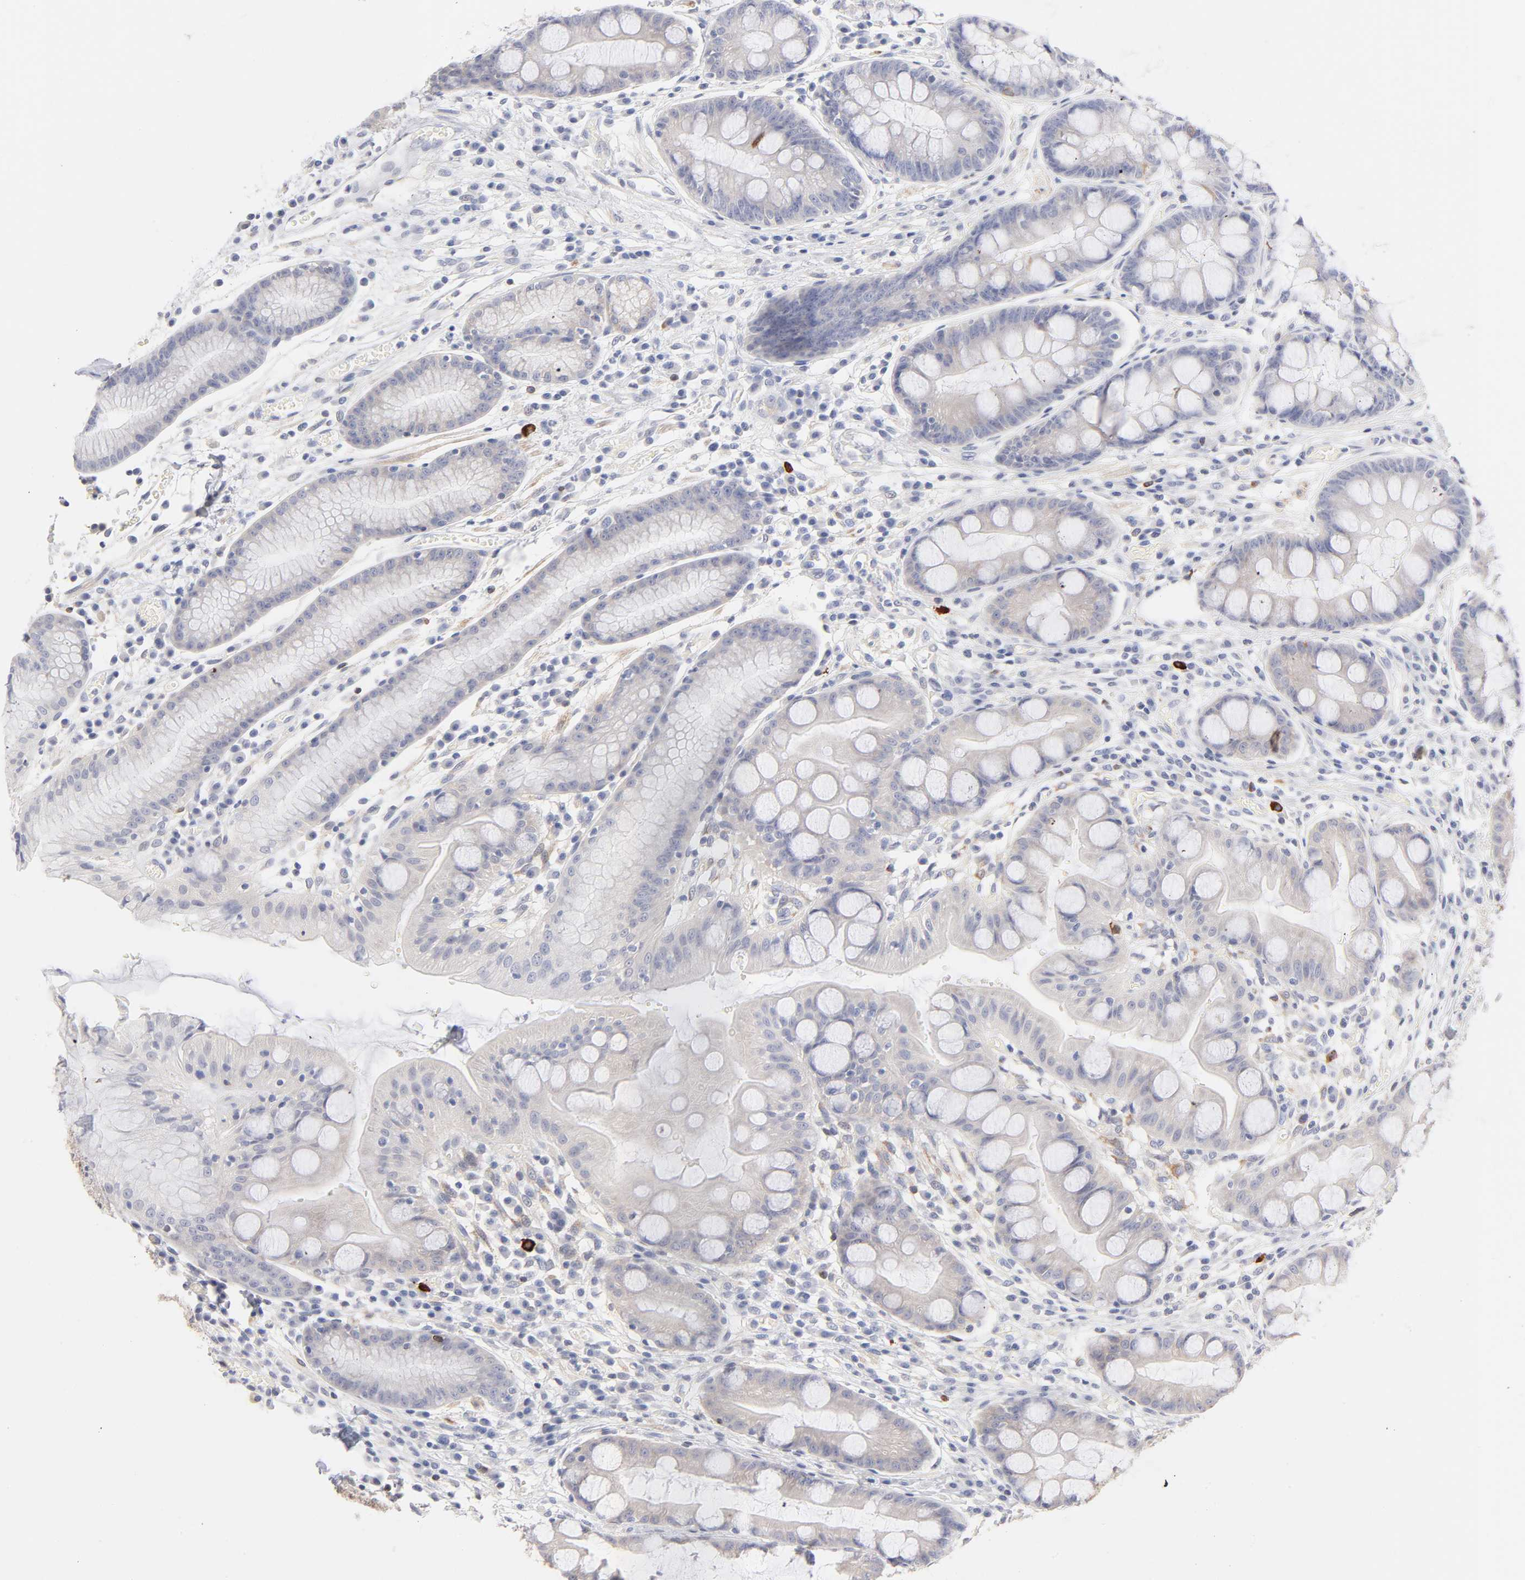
{"staining": {"intensity": "moderate", "quantity": "<25%", "location": "cytoplasmic/membranous"}, "tissue": "stomach", "cell_type": "Glandular cells", "image_type": "normal", "snomed": [{"axis": "morphology", "description": "Normal tissue, NOS"}, {"axis": "morphology", "description": "Inflammation, NOS"}, {"axis": "topography", "description": "Stomach, lower"}], "caption": "This micrograph displays unremarkable stomach stained with IHC to label a protein in brown. The cytoplasmic/membranous of glandular cells show moderate positivity for the protein. Nuclei are counter-stained blue.", "gene": "MID1", "patient": {"sex": "male", "age": 59}}